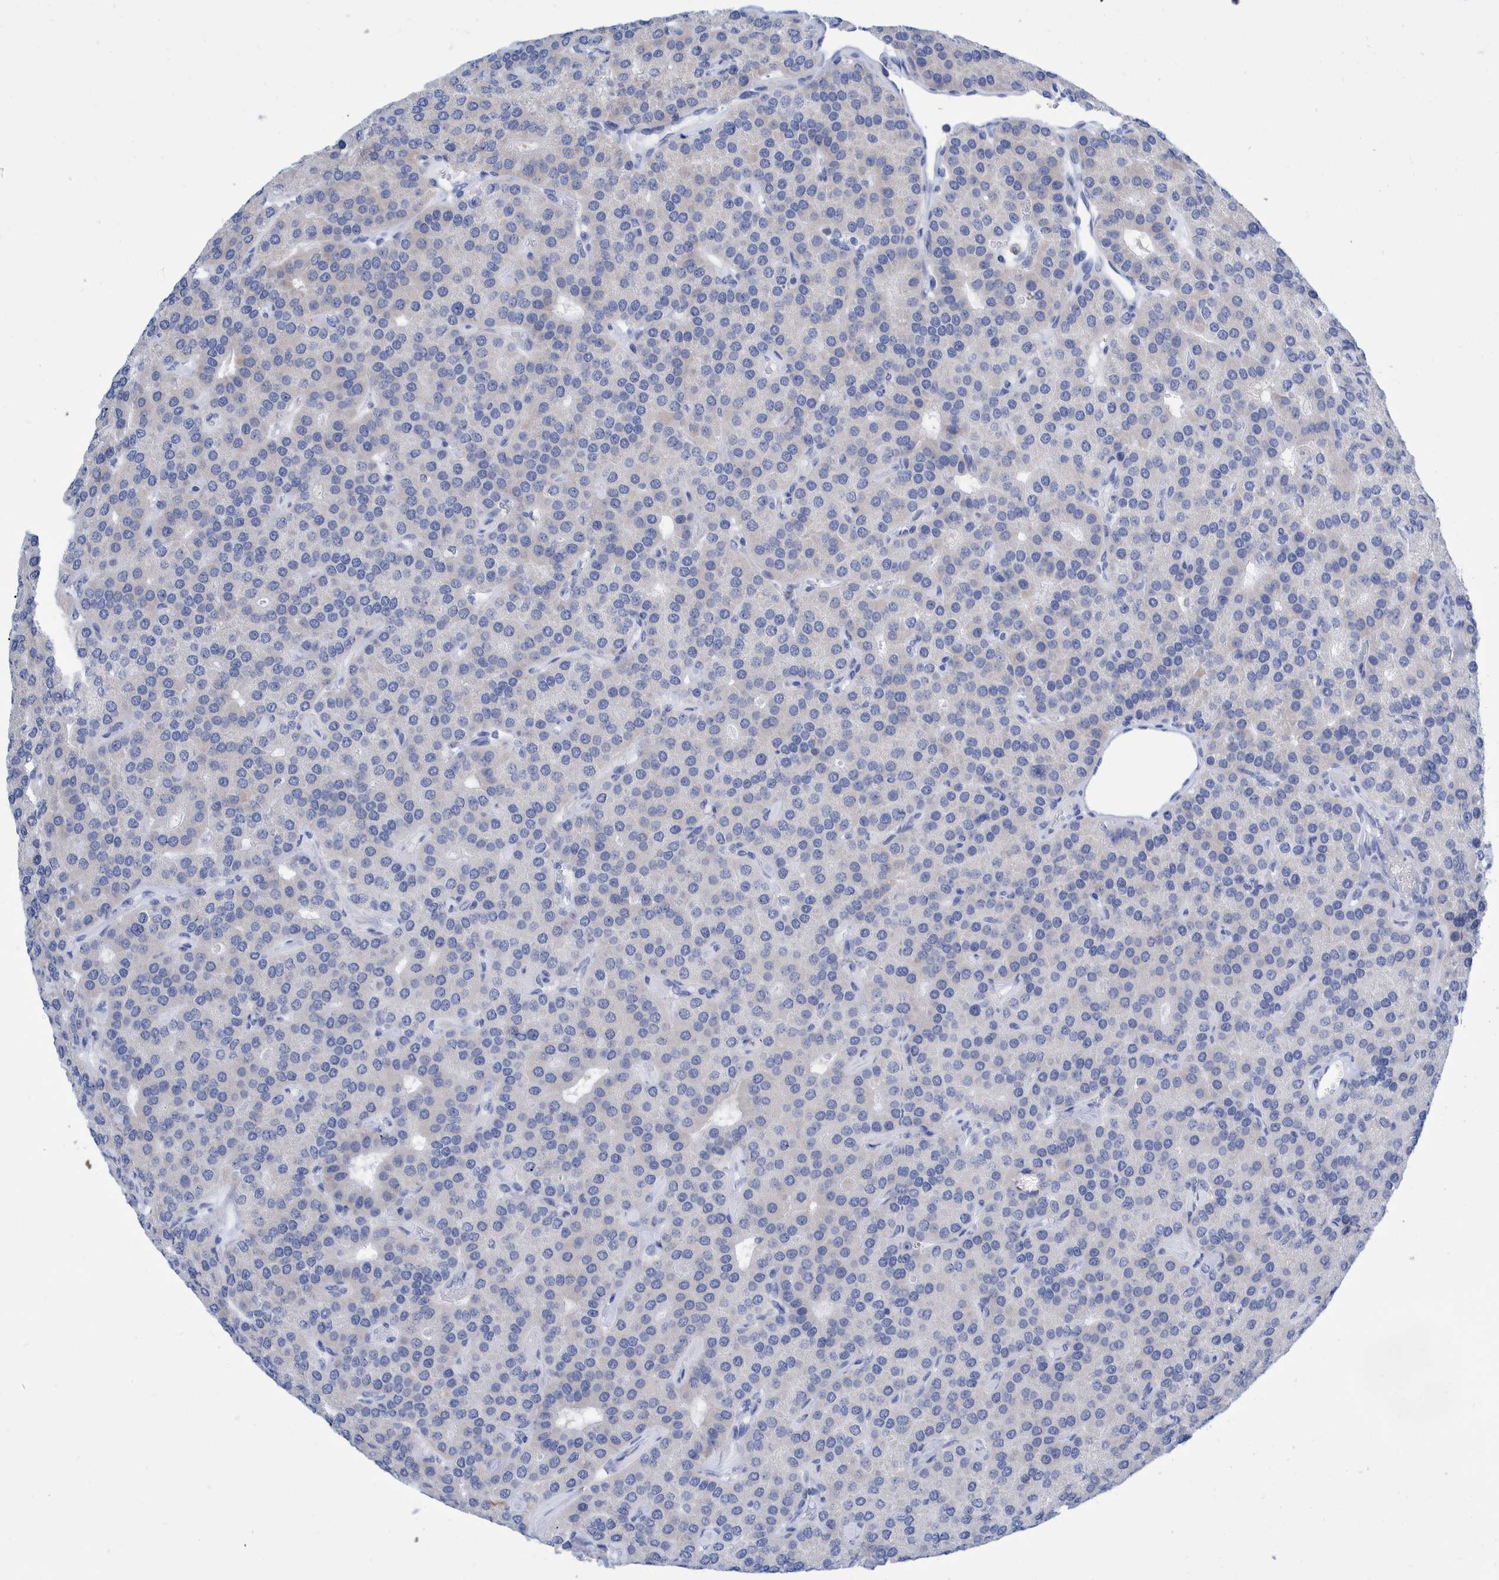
{"staining": {"intensity": "negative", "quantity": "none", "location": "none"}, "tissue": "parathyroid gland", "cell_type": "Glandular cells", "image_type": "normal", "snomed": [{"axis": "morphology", "description": "Normal tissue, NOS"}, {"axis": "morphology", "description": "Adenoma, NOS"}, {"axis": "topography", "description": "Parathyroid gland"}], "caption": "Normal parathyroid gland was stained to show a protein in brown. There is no significant positivity in glandular cells.", "gene": "KRT14", "patient": {"sex": "female", "age": 86}}